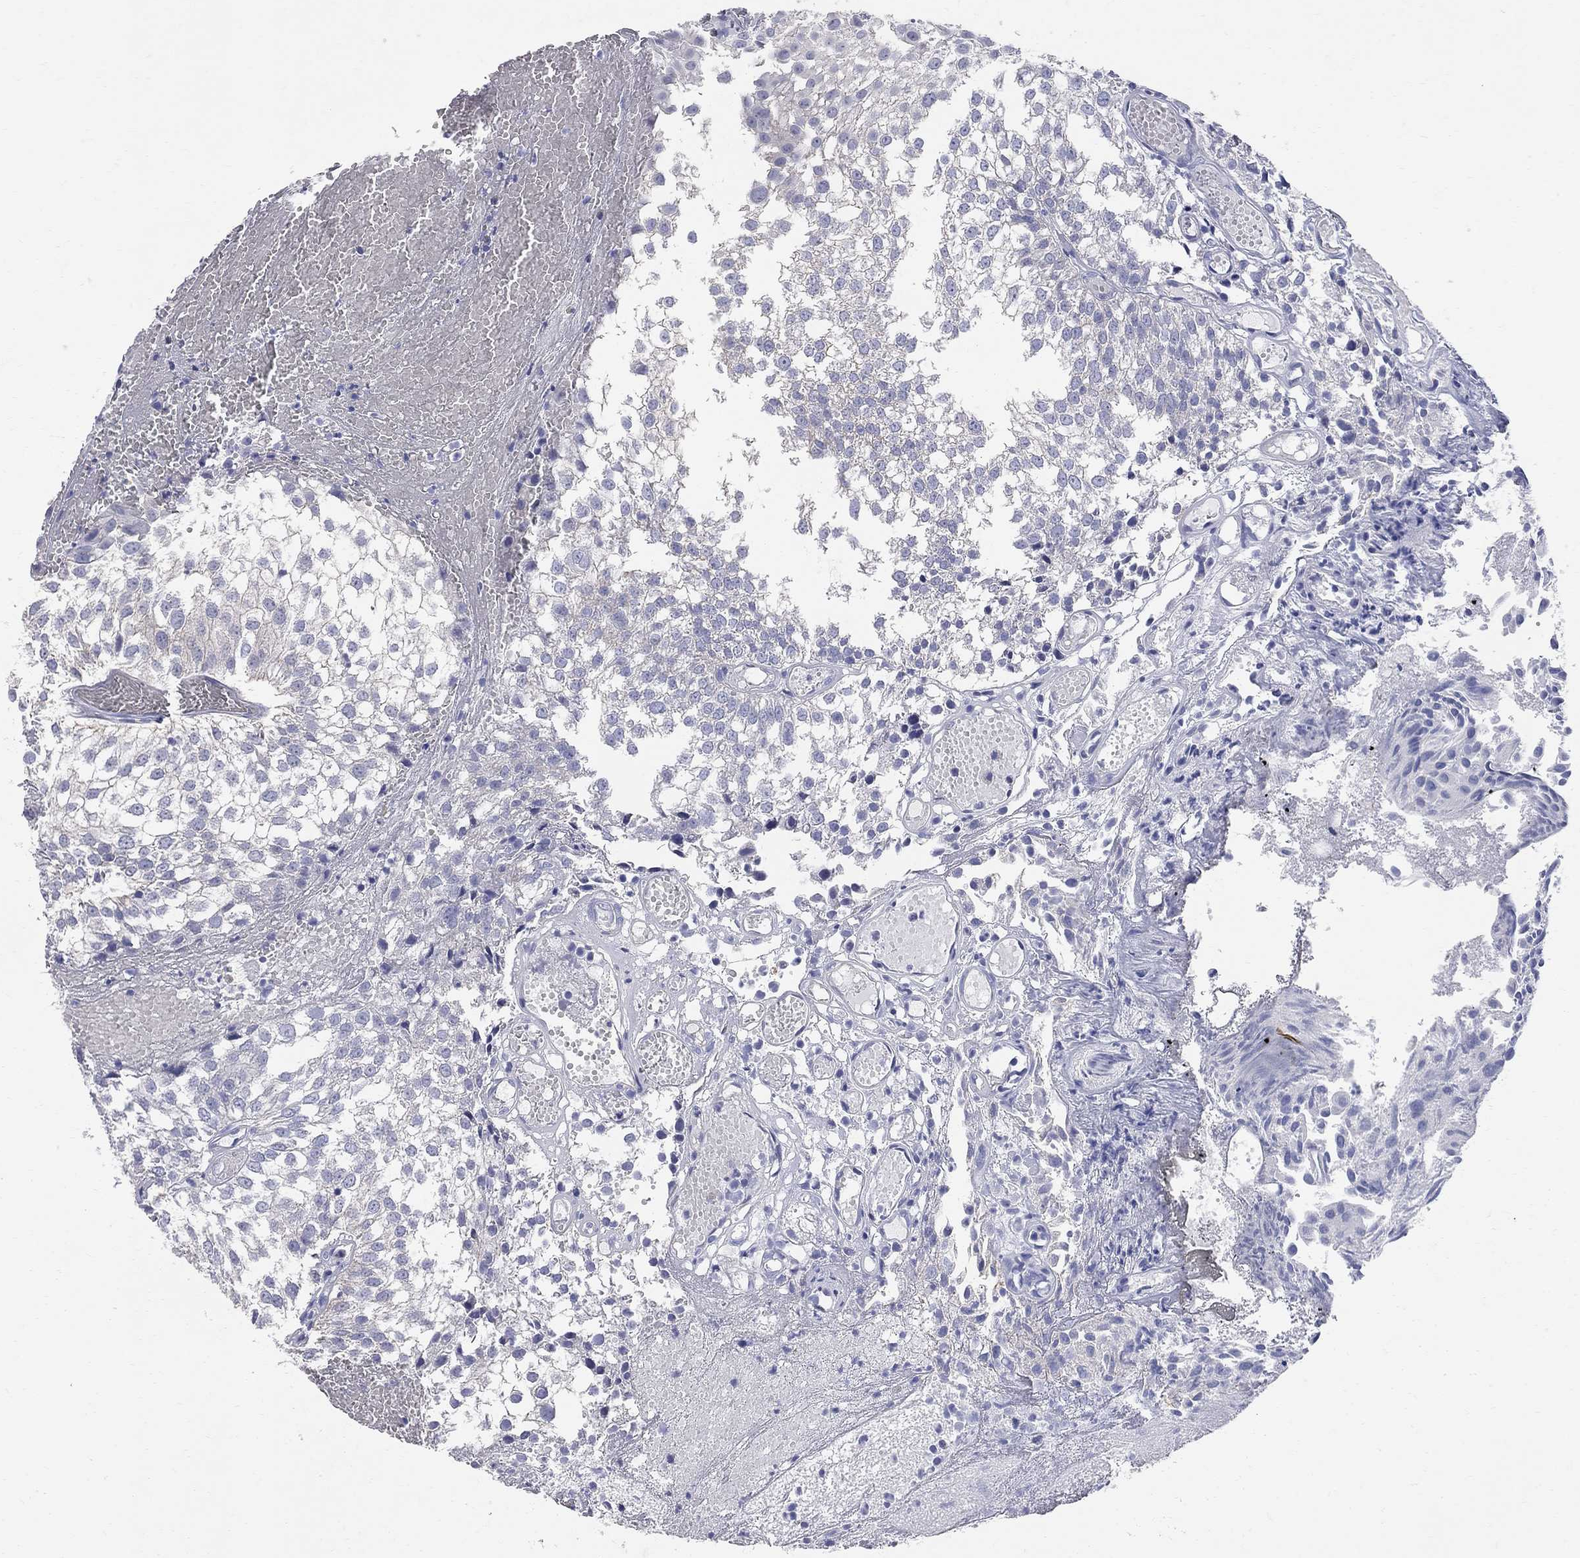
{"staining": {"intensity": "negative", "quantity": "none", "location": "none"}, "tissue": "urothelial cancer", "cell_type": "Tumor cells", "image_type": "cancer", "snomed": [{"axis": "morphology", "description": "Urothelial carcinoma, Low grade"}, {"axis": "topography", "description": "Urinary bladder"}], "caption": "This is a image of IHC staining of urothelial cancer, which shows no expression in tumor cells. Nuclei are stained in blue.", "gene": "AOX1", "patient": {"sex": "male", "age": 79}}